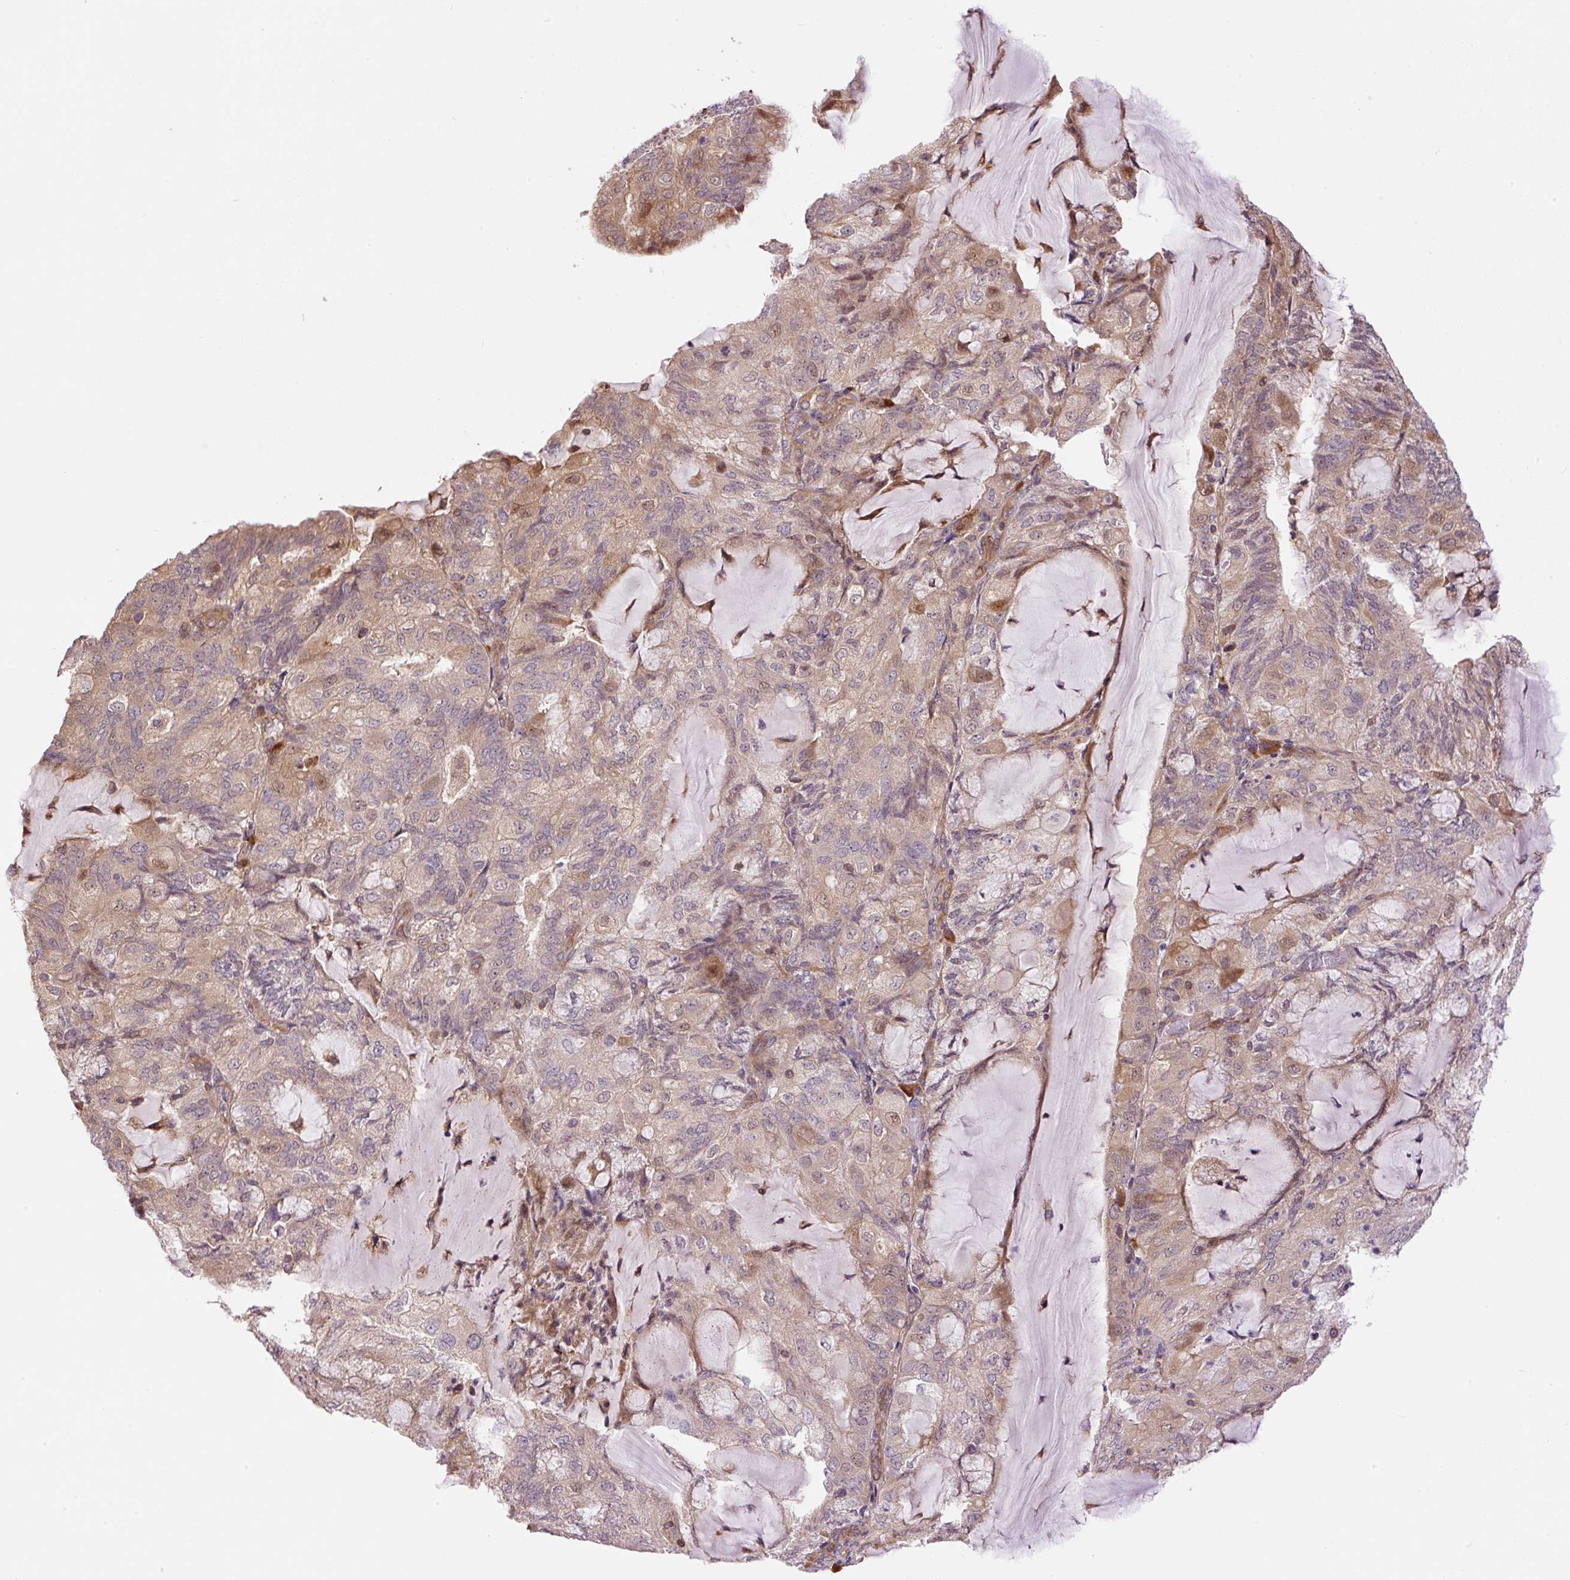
{"staining": {"intensity": "moderate", "quantity": "25%-75%", "location": "cytoplasmic/membranous"}, "tissue": "endometrial cancer", "cell_type": "Tumor cells", "image_type": "cancer", "snomed": [{"axis": "morphology", "description": "Adenocarcinoma, NOS"}, {"axis": "topography", "description": "Endometrium"}], "caption": "About 25%-75% of tumor cells in endometrial cancer (adenocarcinoma) show moderate cytoplasmic/membranous protein positivity as visualized by brown immunohistochemical staining.", "gene": "PPME1", "patient": {"sex": "female", "age": 81}}